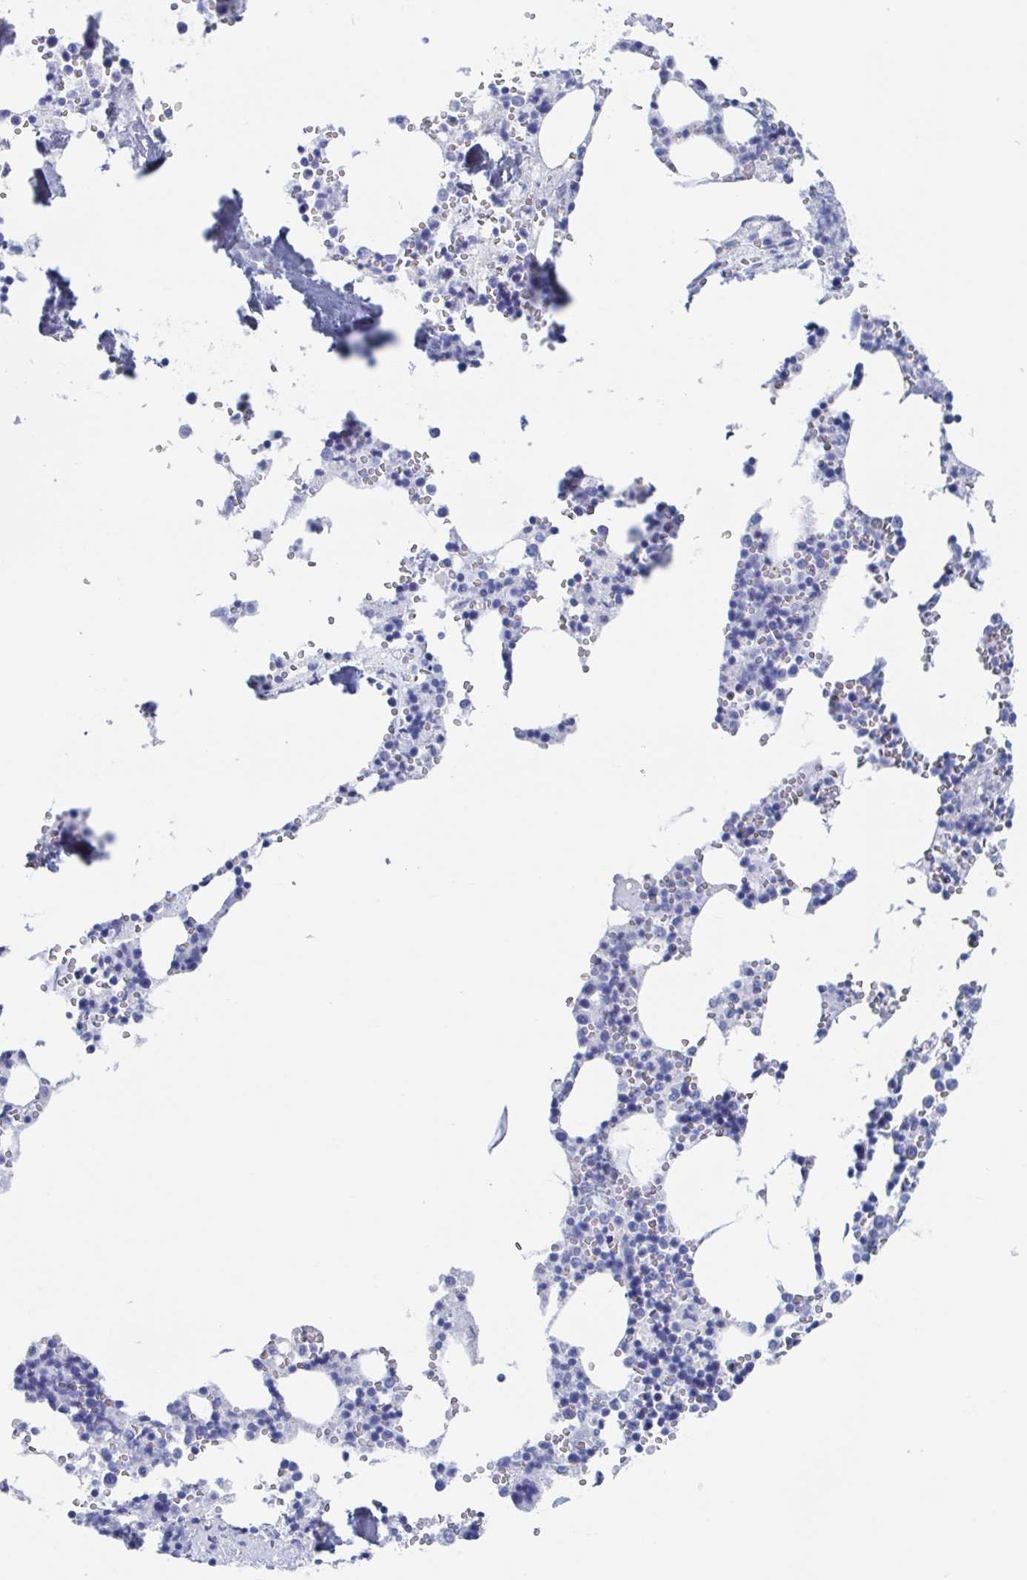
{"staining": {"intensity": "negative", "quantity": "none", "location": "none"}, "tissue": "bone marrow", "cell_type": "Hematopoietic cells", "image_type": "normal", "snomed": [{"axis": "morphology", "description": "Normal tissue, NOS"}, {"axis": "topography", "description": "Bone marrow"}], "caption": "This histopathology image is of normal bone marrow stained with immunohistochemistry (IHC) to label a protein in brown with the nuclei are counter-stained blue. There is no staining in hematopoietic cells. The staining is performed using DAB (3,3'-diaminobenzidine) brown chromogen with nuclei counter-stained in using hematoxylin.", "gene": "C10orf53", "patient": {"sex": "male", "age": 54}}